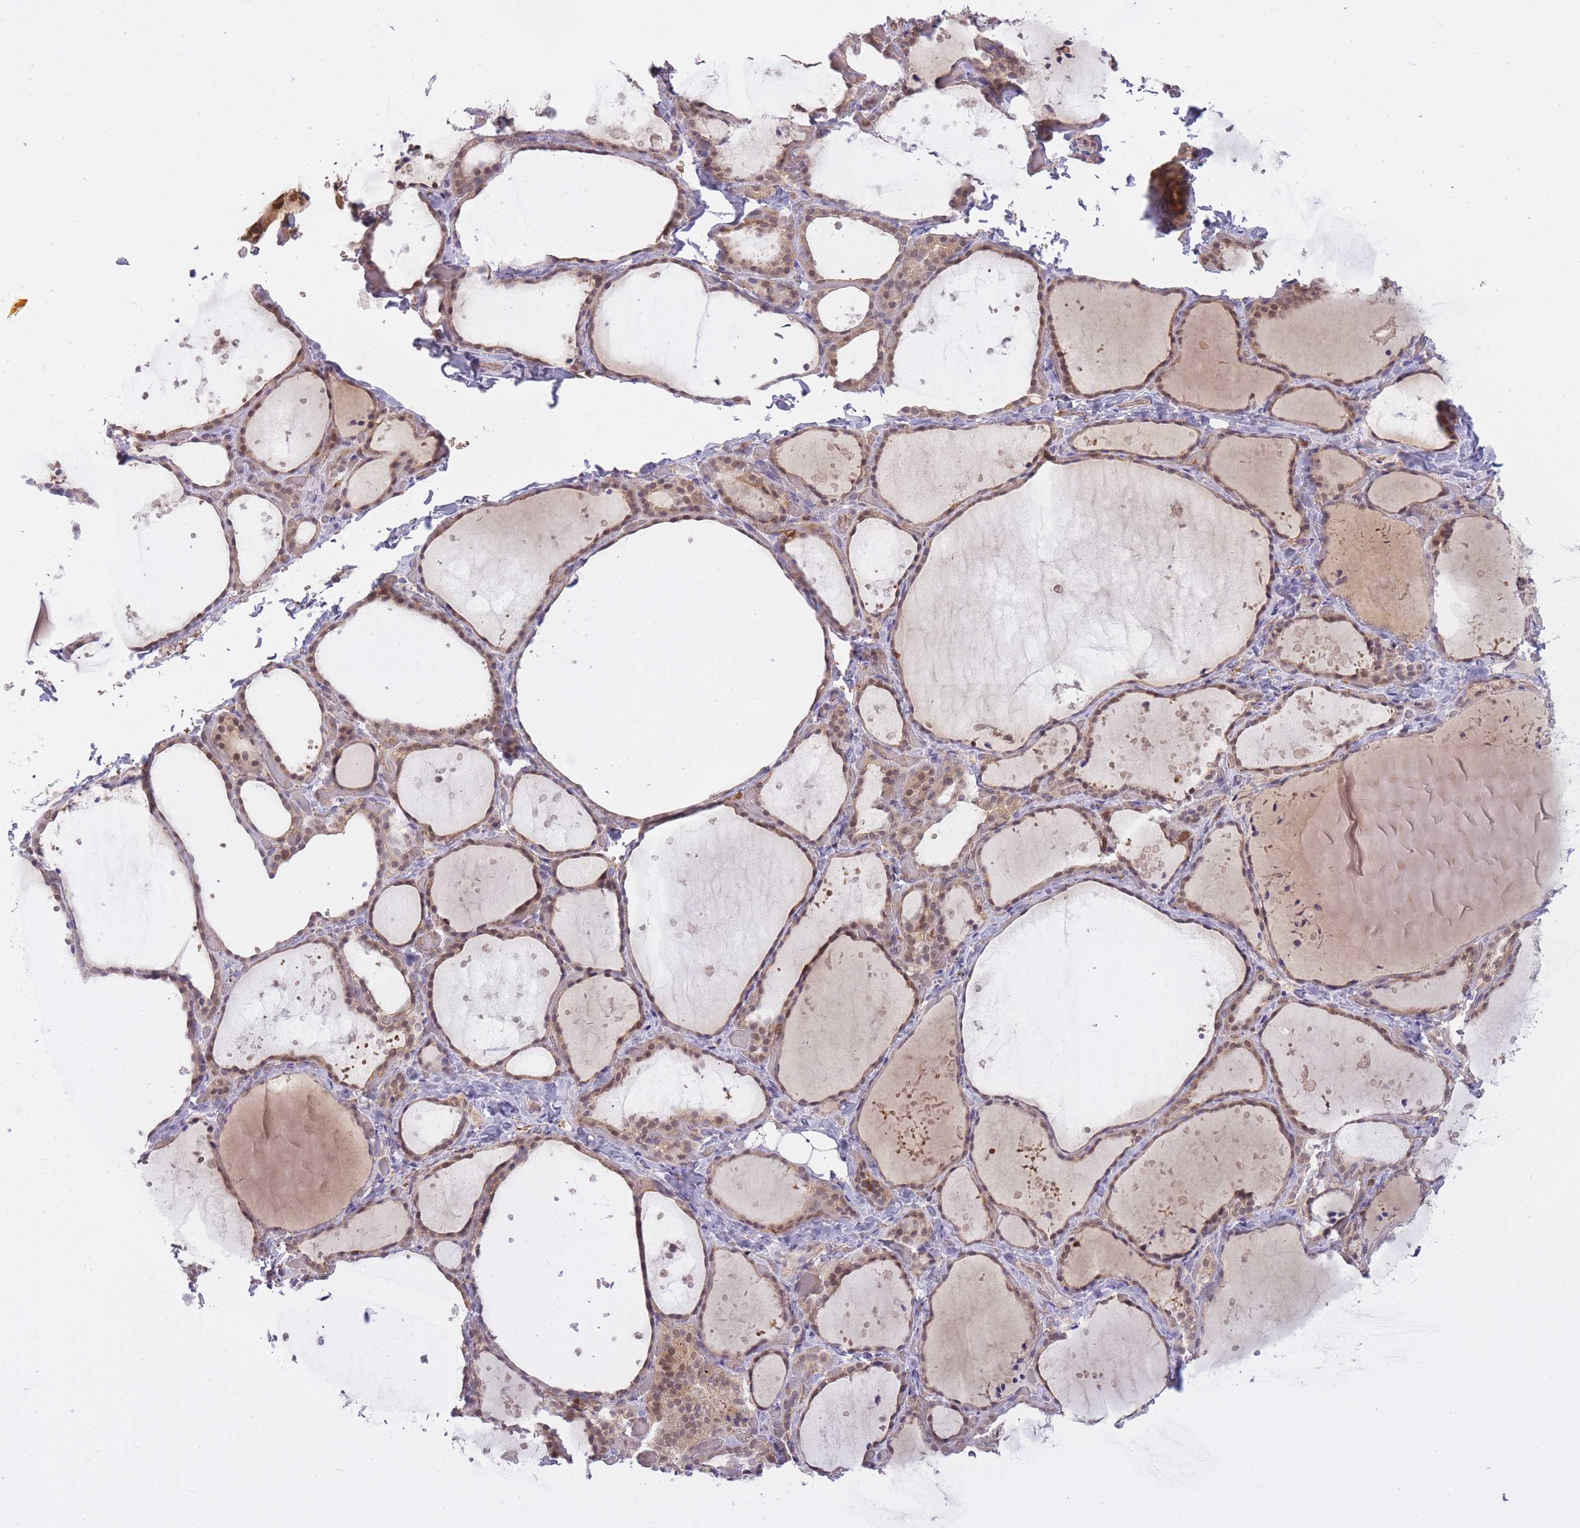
{"staining": {"intensity": "moderate", "quantity": ">75%", "location": "cytoplasmic/membranous,nuclear"}, "tissue": "thyroid gland", "cell_type": "Glandular cells", "image_type": "normal", "snomed": [{"axis": "morphology", "description": "Normal tissue, NOS"}, {"axis": "topography", "description": "Thyroid gland"}], "caption": "A histopathology image of human thyroid gland stained for a protein displays moderate cytoplasmic/membranous,nuclear brown staining in glandular cells. The protein of interest is shown in brown color, while the nuclei are stained blue.", "gene": "CXorf38", "patient": {"sex": "female", "age": 44}}